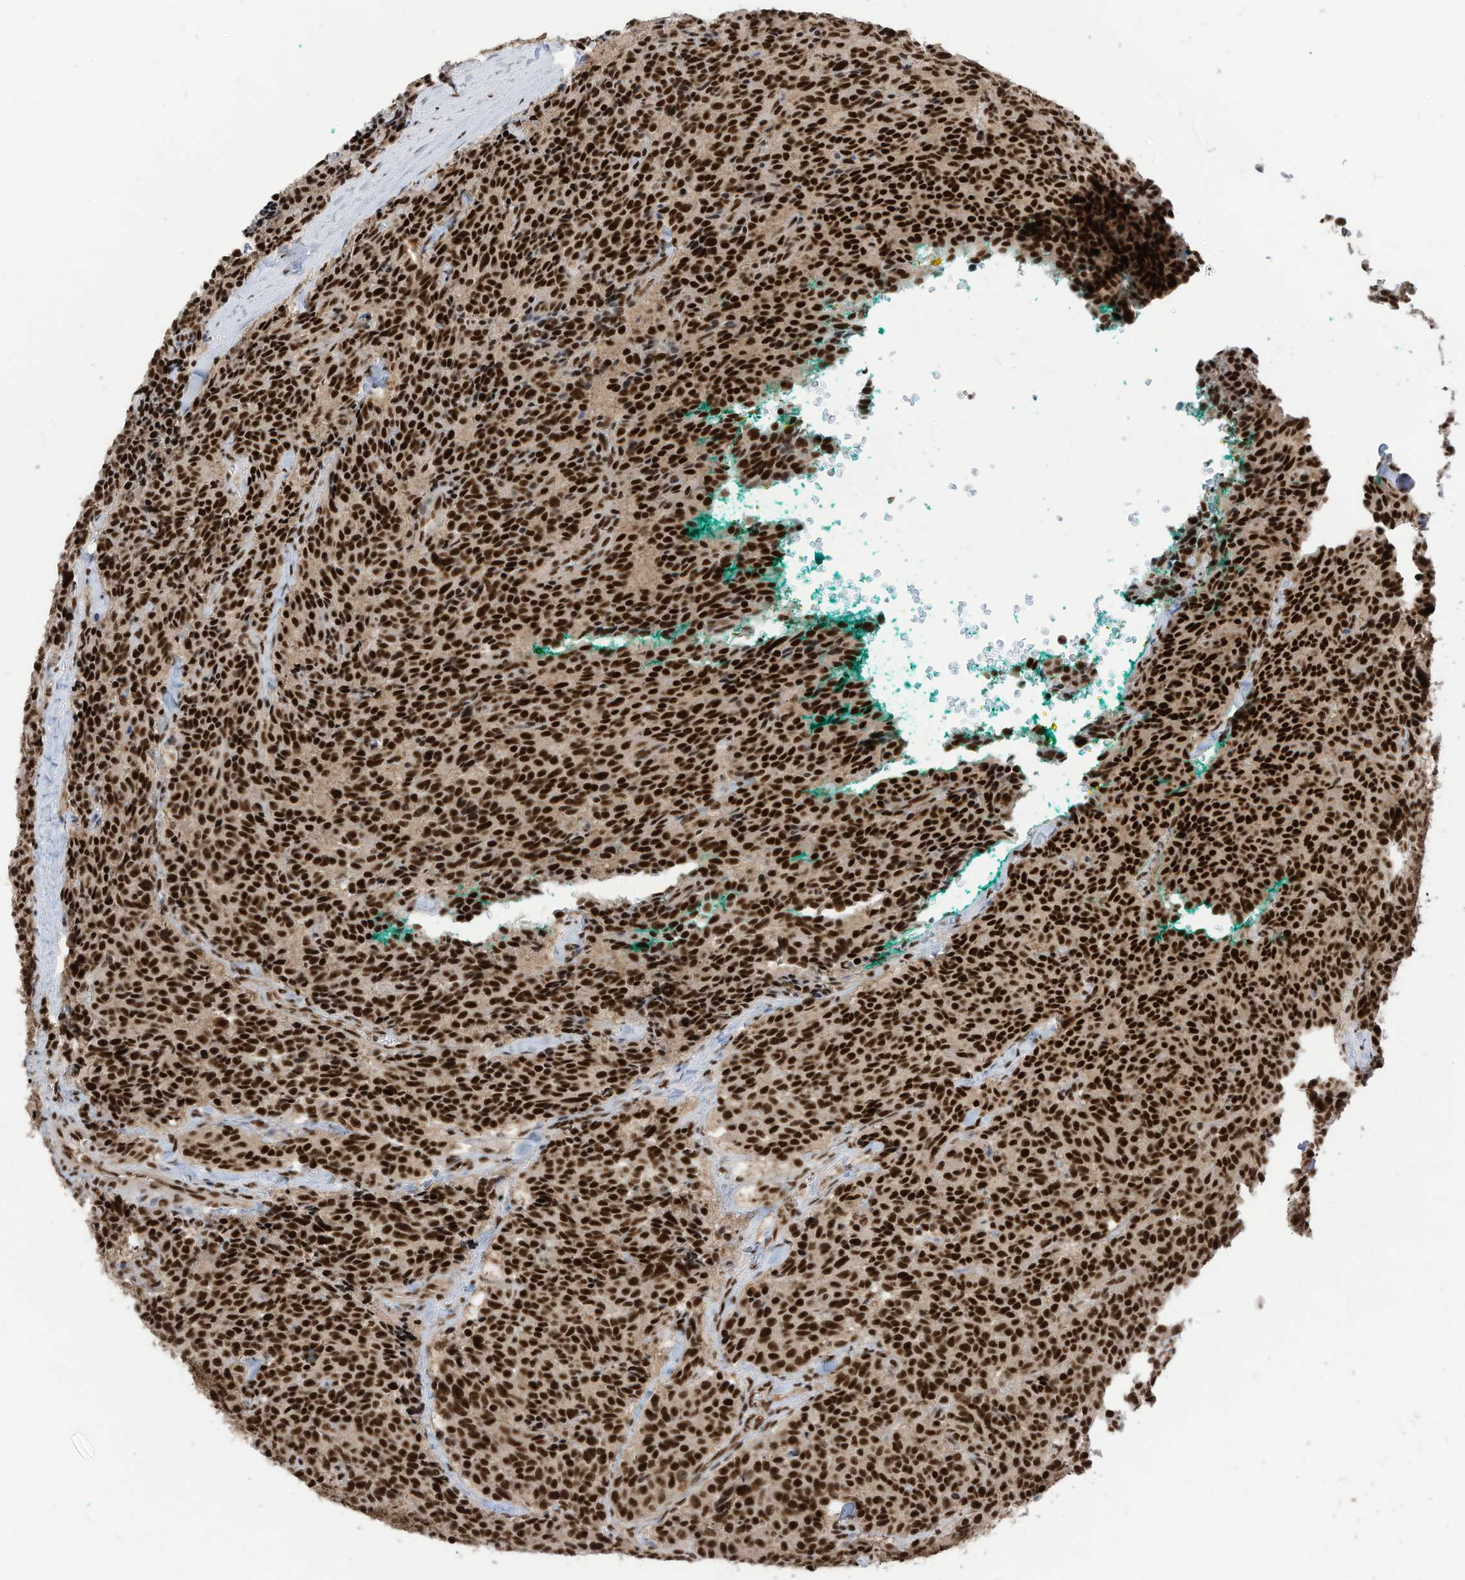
{"staining": {"intensity": "strong", "quantity": ">75%", "location": "nuclear"}, "tissue": "carcinoid", "cell_type": "Tumor cells", "image_type": "cancer", "snomed": [{"axis": "morphology", "description": "Carcinoid, malignant, NOS"}, {"axis": "topography", "description": "Lung"}], "caption": "Human carcinoid stained with a protein marker exhibits strong staining in tumor cells.", "gene": "SF3A3", "patient": {"sex": "female", "age": 46}}